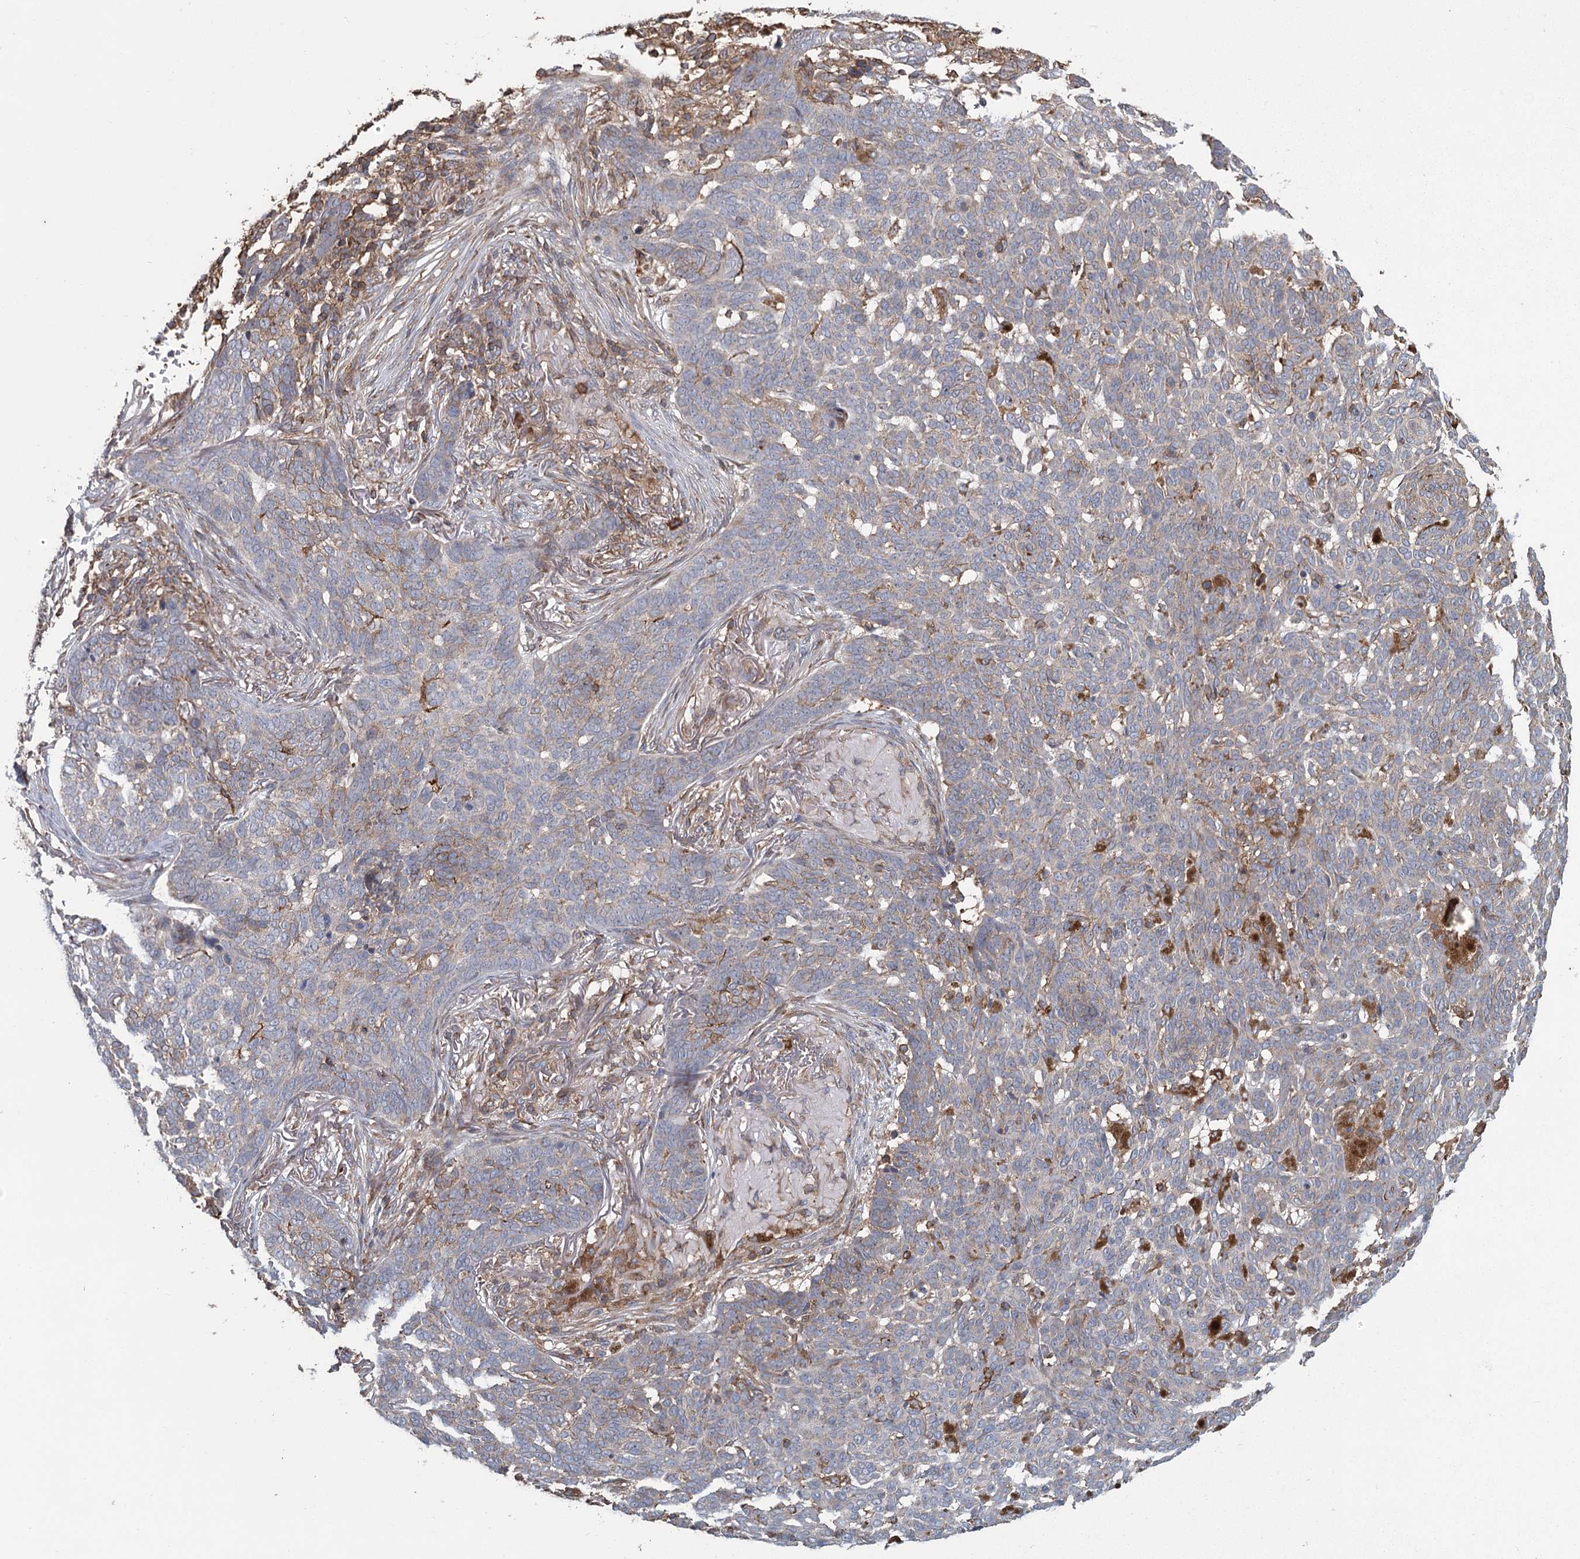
{"staining": {"intensity": "negative", "quantity": "none", "location": "none"}, "tissue": "skin cancer", "cell_type": "Tumor cells", "image_type": "cancer", "snomed": [{"axis": "morphology", "description": "Basal cell carcinoma"}, {"axis": "topography", "description": "Skin"}], "caption": "This is a photomicrograph of IHC staining of skin cancer, which shows no staining in tumor cells.", "gene": "PLEKHA7", "patient": {"sex": "male", "age": 85}}